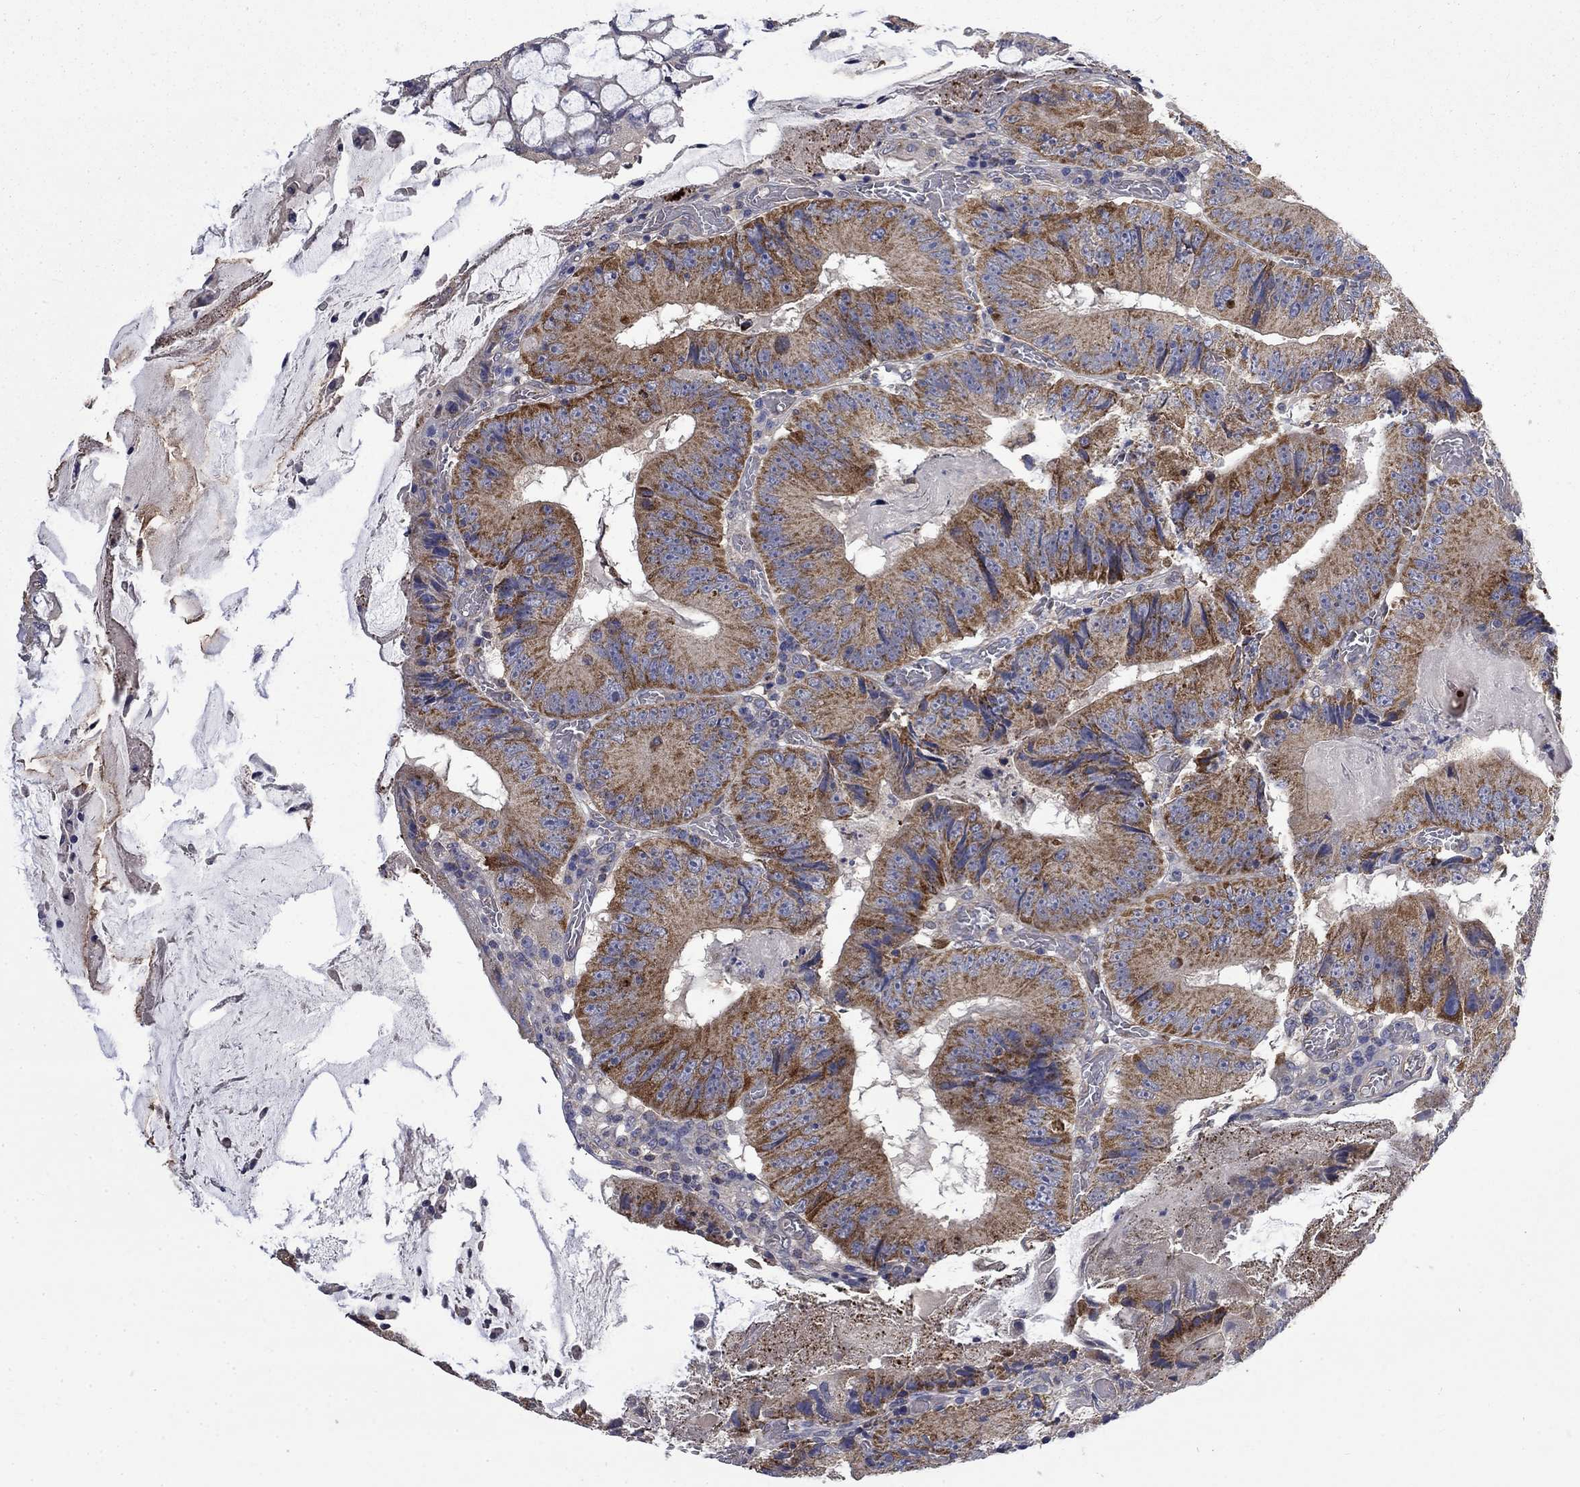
{"staining": {"intensity": "strong", "quantity": ">75%", "location": "cytoplasmic/membranous"}, "tissue": "colorectal cancer", "cell_type": "Tumor cells", "image_type": "cancer", "snomed": [{"axis": "morphology", "description": "Adenocarcinoma, NOS"}, {"axis": "topography", "description": "Colon"}], "caption": "Human colorectal adenocarcinoma stained with a protein marker demonstrates strong staining in tumor cells.", "gene": "HSPA12A", "patient": {"sex": "female", "age": 86}}